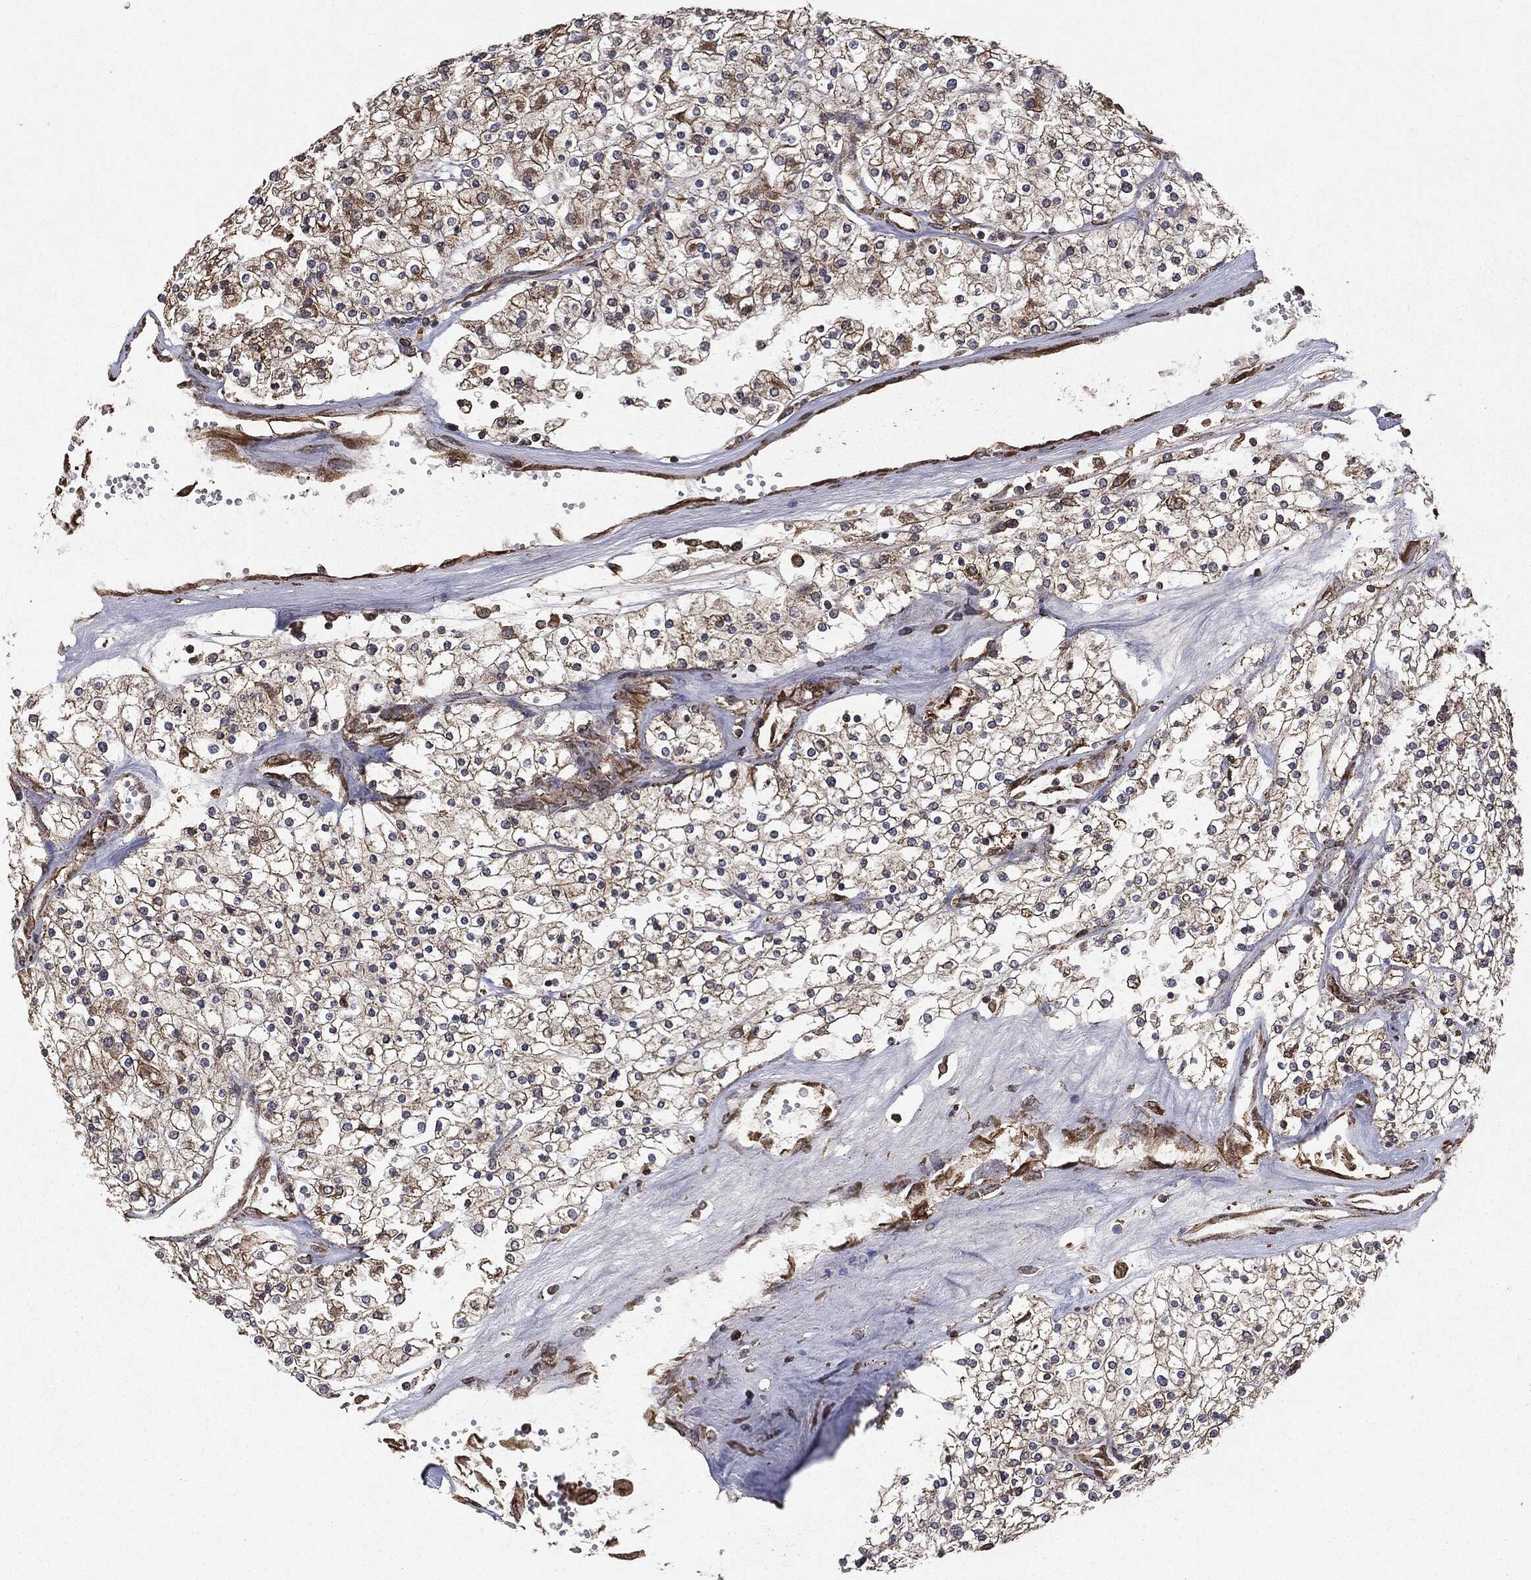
{"staining": {"intensity": "moderate", "quantity": ">75%", "location": "cytoplasmic/membranous"}, "tissue": "renal cancer", "cell_type": "Tumor cells", "image_type": "cancer", "snomed": [{"axis": "morphology", "description": "Adenocarcinoma, NOS"}, {"axis": "topography", "description": "Kidney"}], "caption": "Tumor cells reveal medium levels of moderate cytoplasmic/membranous positivity in approximately >75% of cells in human renal cancer.", "gene": "MTOR", "patient": {"sex": "male", "age": 80}}